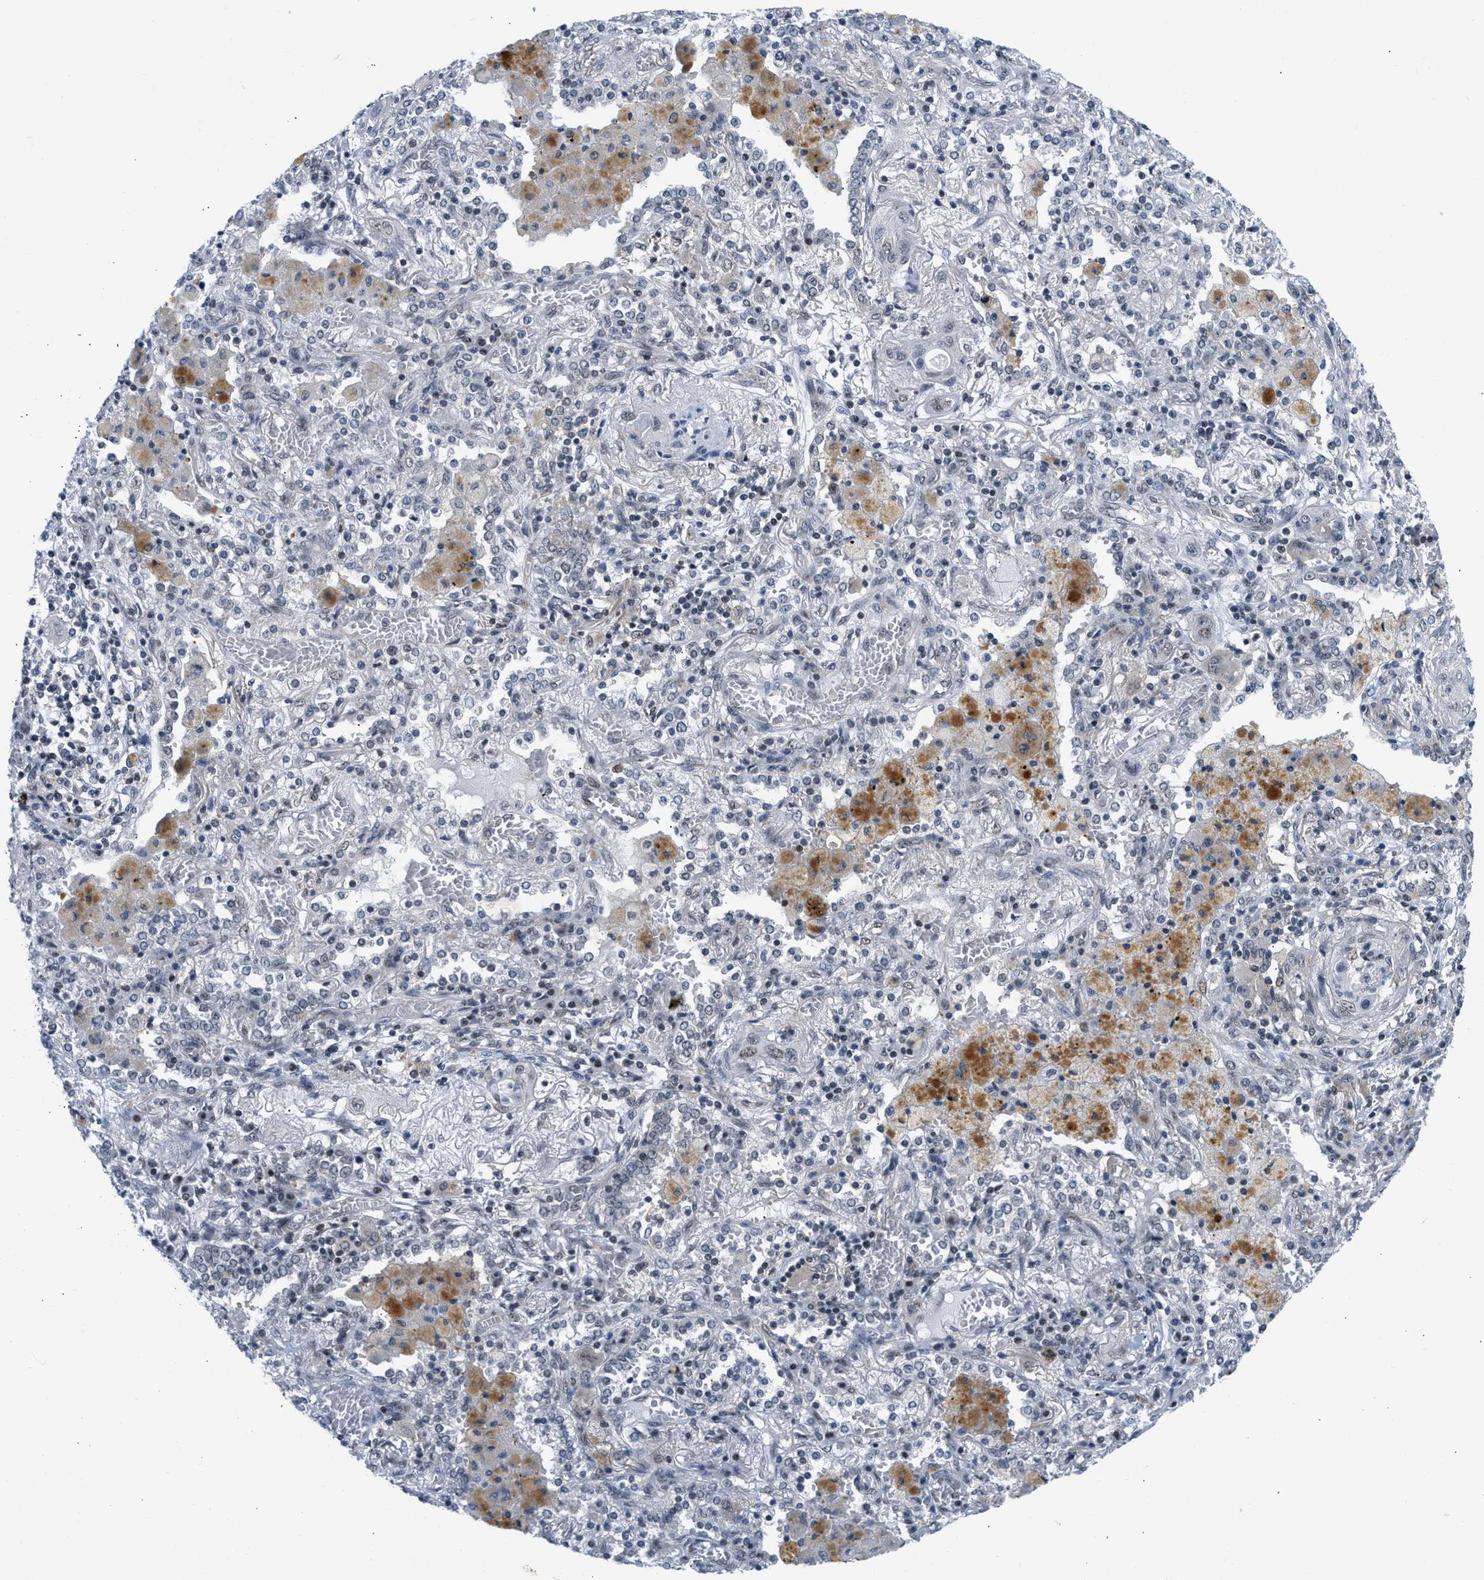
{"staining": {"intensity": "negative", "quantity": "none", "location": "none"}, "tissue": "lung cancer", "cell_type": "Tumor cells", "image_type": "cancer", "snomed": [{"axis": "morphology", "description": "Squamous cell carcinoma, NOS"}, {"axis": "topography", "description": "Lung"}], "caption": "Human lung squamous cell carcinoma stained for a protein using immunohistochemistry (IHC) reveals no expression in tumor cells.", "gene": "OLIG3", "patient": {"sex": "female", "age": 47}}